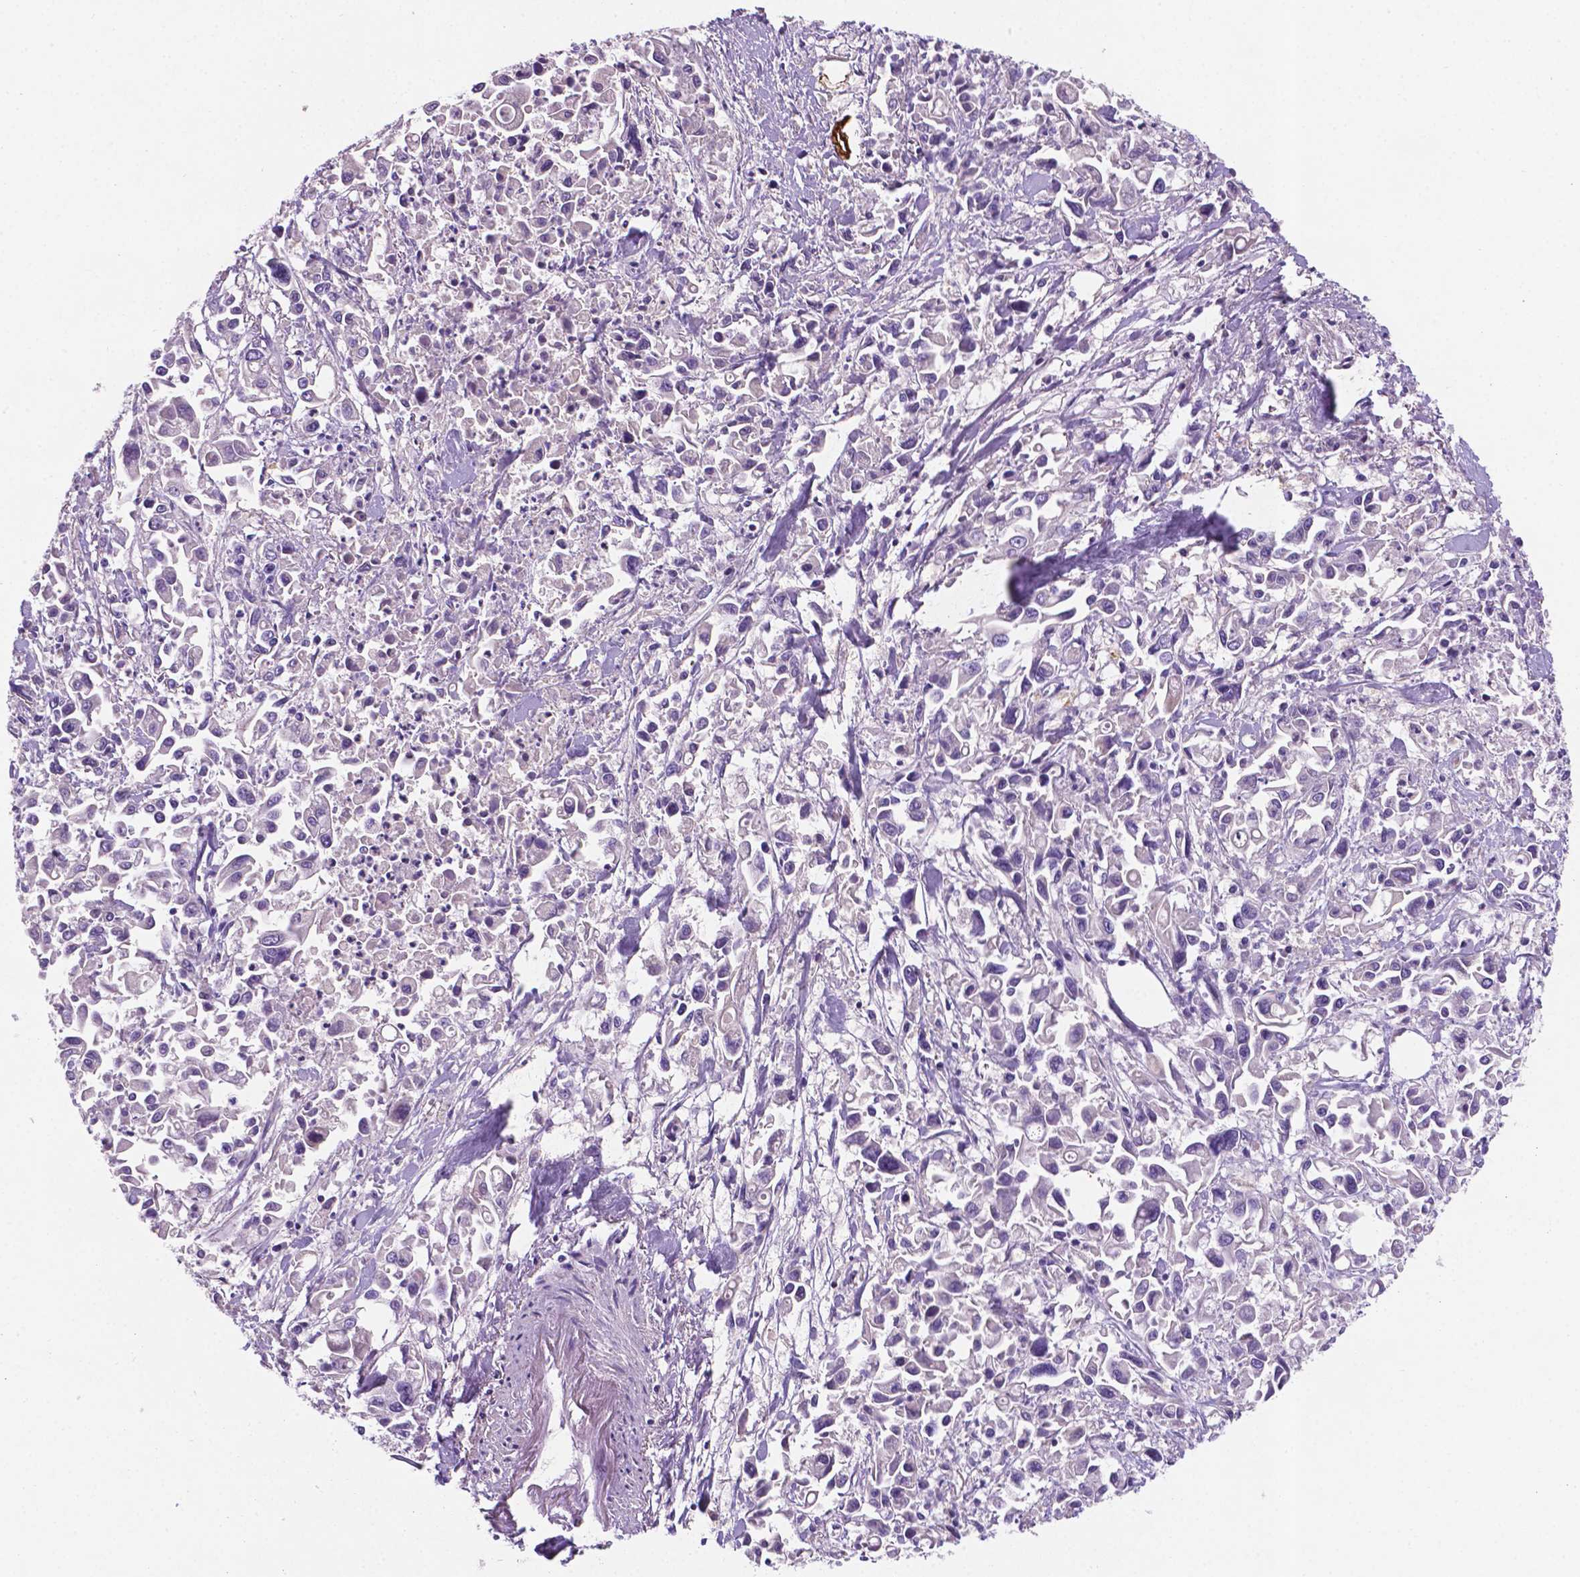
{"staining": {"intensity": "negative", "quantity": "none", "location": "none"}, "tissue": "pancreatic cancer", "cell_type": "Tumor cells", "image_type": "cancer", "snomed": [{"axis": "morphology", "description": "Adenocarcinoma, NOS"}, {"axis": "topography", "description": "Pancreas"}], "caption": "An image of human pancreatic cancer (adenocarcinoma) is negative for staining in tumor cells. (DAB immunohistochemistry visualized using brightfield microscopy, high magnification).", "gene": "TM4SF20", "patient": {"sex": "female", "age": 83}}